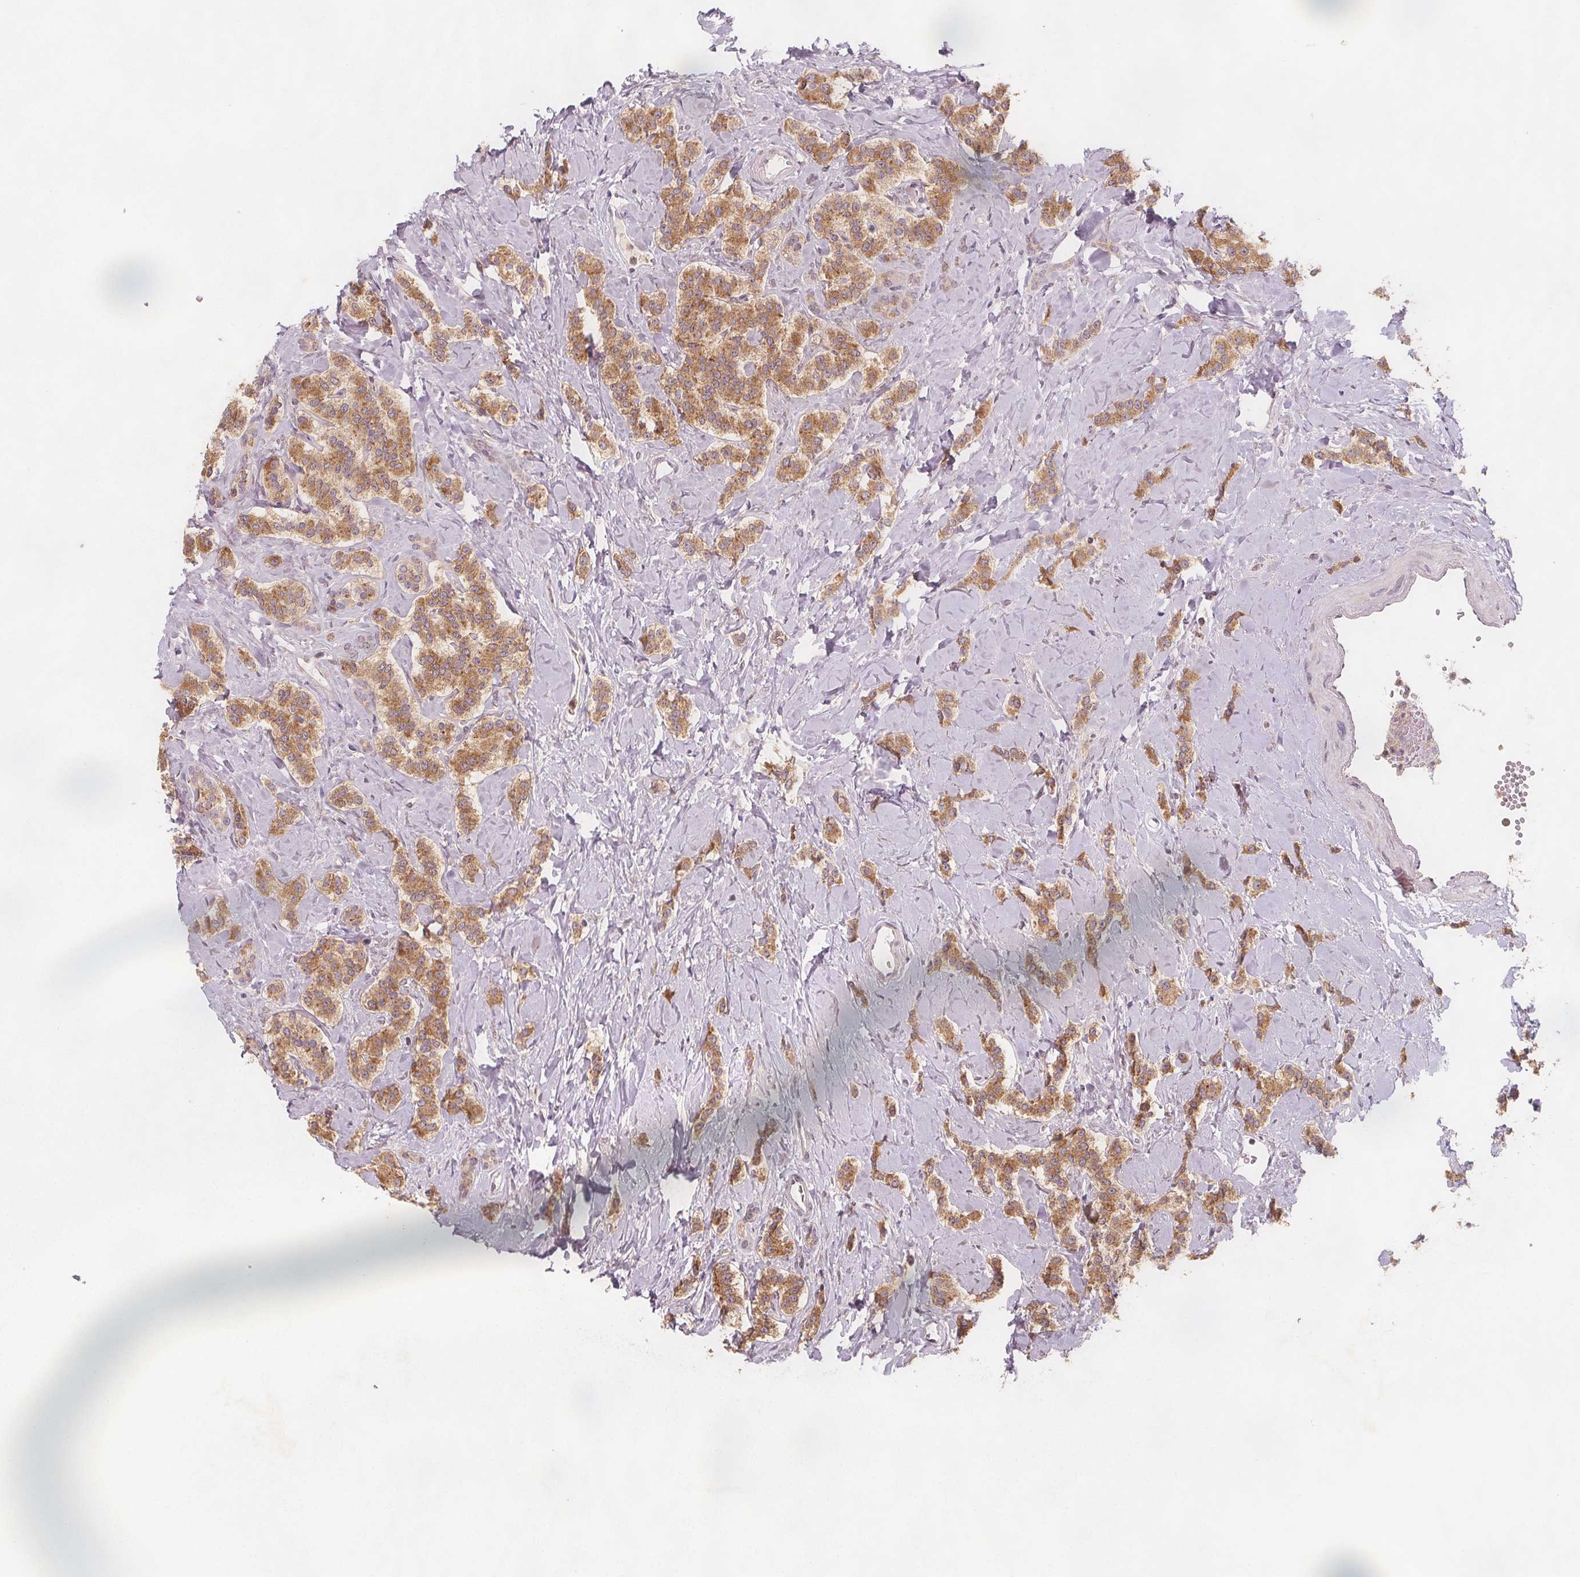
{"staining": {"intensity": "moderate", "quantity": ">75%", "location": "cytoplasmic/membranous"}, "tissue": "carcinoid", "cell_type": "Tumor cells", "image_type": "cancer", "snomed": [{"axis": "morphology", "description": "Normal tissue, NOS"}, {"axis": "morphology", "description": "Carcinoid, malignant, NOS"}, {"axis": "topography", "description": "Pancreas"}], "caption": "This is a micrograph of IHC staining of carcinoid (malignant), which shows moderate expression in the cytoplasmic/membranous of tumor cells.", "gene": "NCSTN", "patient": {"sex": "male", "age": 36}}